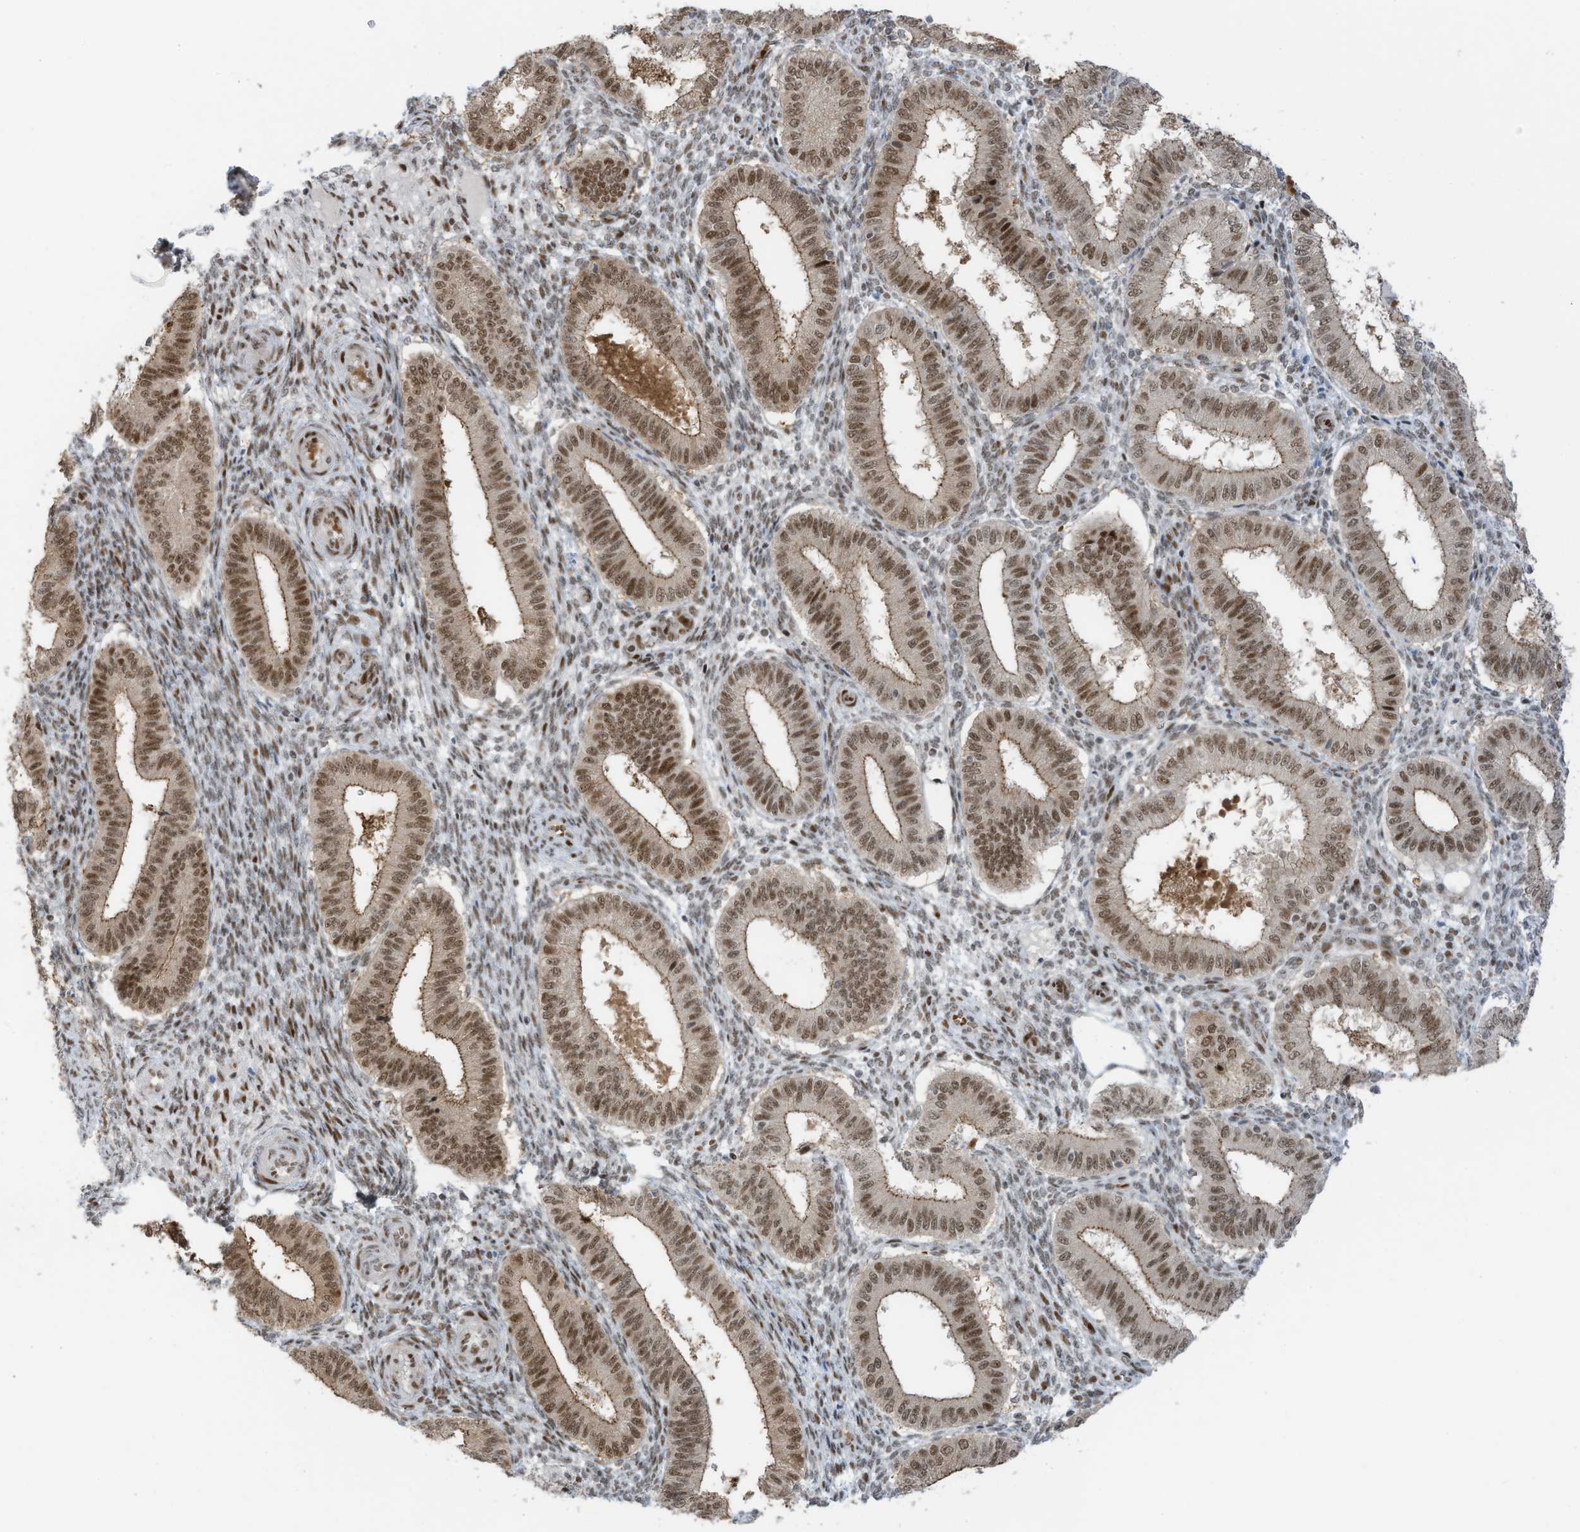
{"staining": {"intensity": "moderate", "quantity": ">75%", "location": "nuclear"}, "tissue": "endometrium", "cell_type": "Cells in endometrial stroma", "image_type": "normal", "snomed": [{"axis": "morphology", "description": "Normal tissue, NOS"}, {"axis": "topography", "description": "Endometrium"}], "caption": "Endometrium stained with immunohistochemistry (IHC) reveals moderate nuclear staining in about >75% of cells in endometrial stroma.", "gene": "ZCWPW2", "patient": {"sex": "female", "age": 39}}